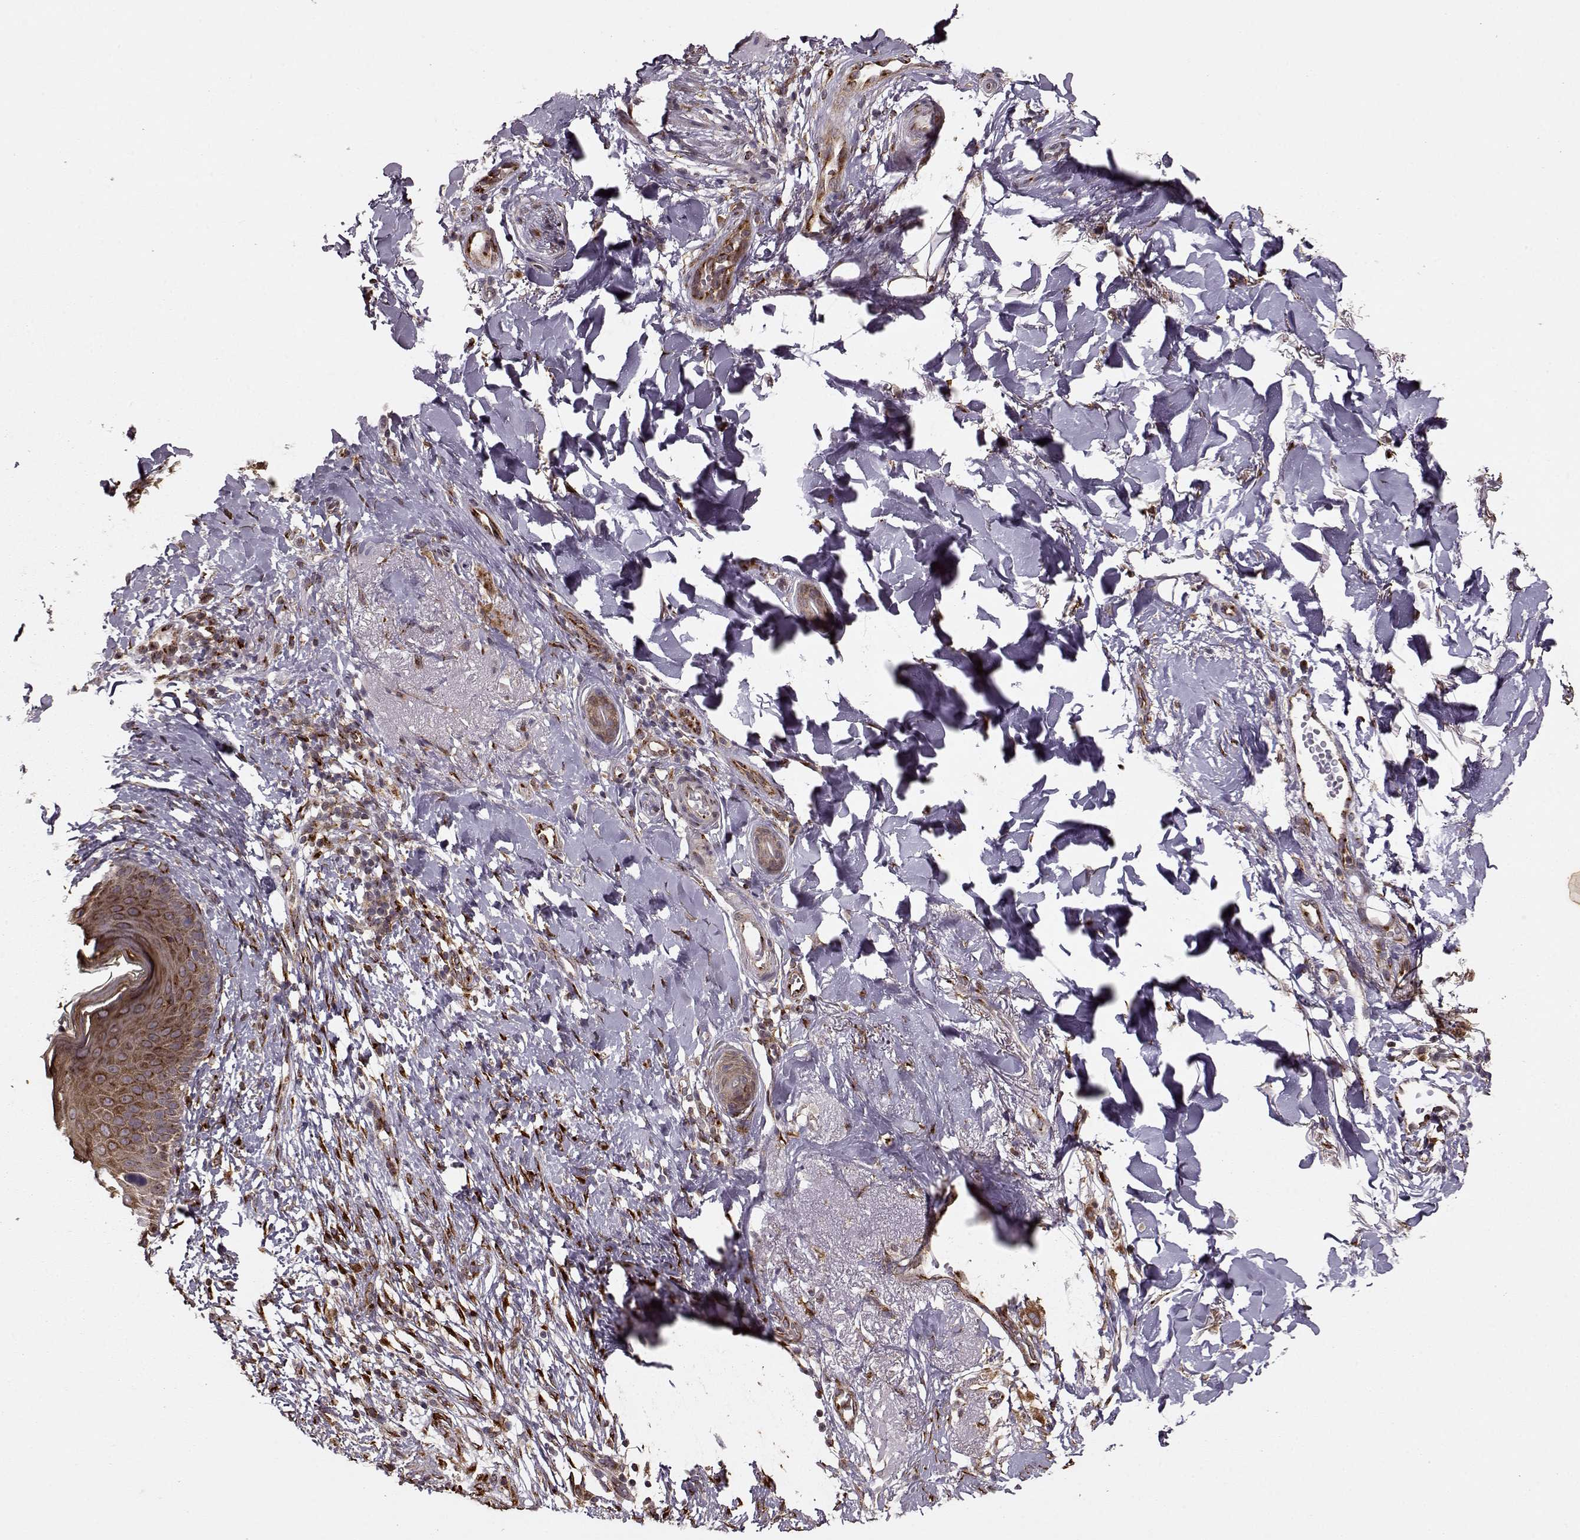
{"staining": {"intensity": "moderate", "quantity": "<25%", "location": "cytoplasmic/membranous"}, "tissue": "skin cancer", "cell_type": "Tumor cells", "image_type": "cancer", "snomed": [{"axis": "morphology", "description": "Normal tissue, NOS"}, {"axis": "morphology", "description": "Basal cell carcinoma"}, {"axis": "topography", "description": "Skin"}], "caption": "IHC of human skin cancer (basal cell carcinoma) displays low levels of moderate cytoplasmic/membranous positivity in approximately <25% of tumor cells. (brown staining indicates protein expression, while blue staining denotes nuclei).", "gene": "YIPF5", "patient": {"sex": "male", "age": 84}}